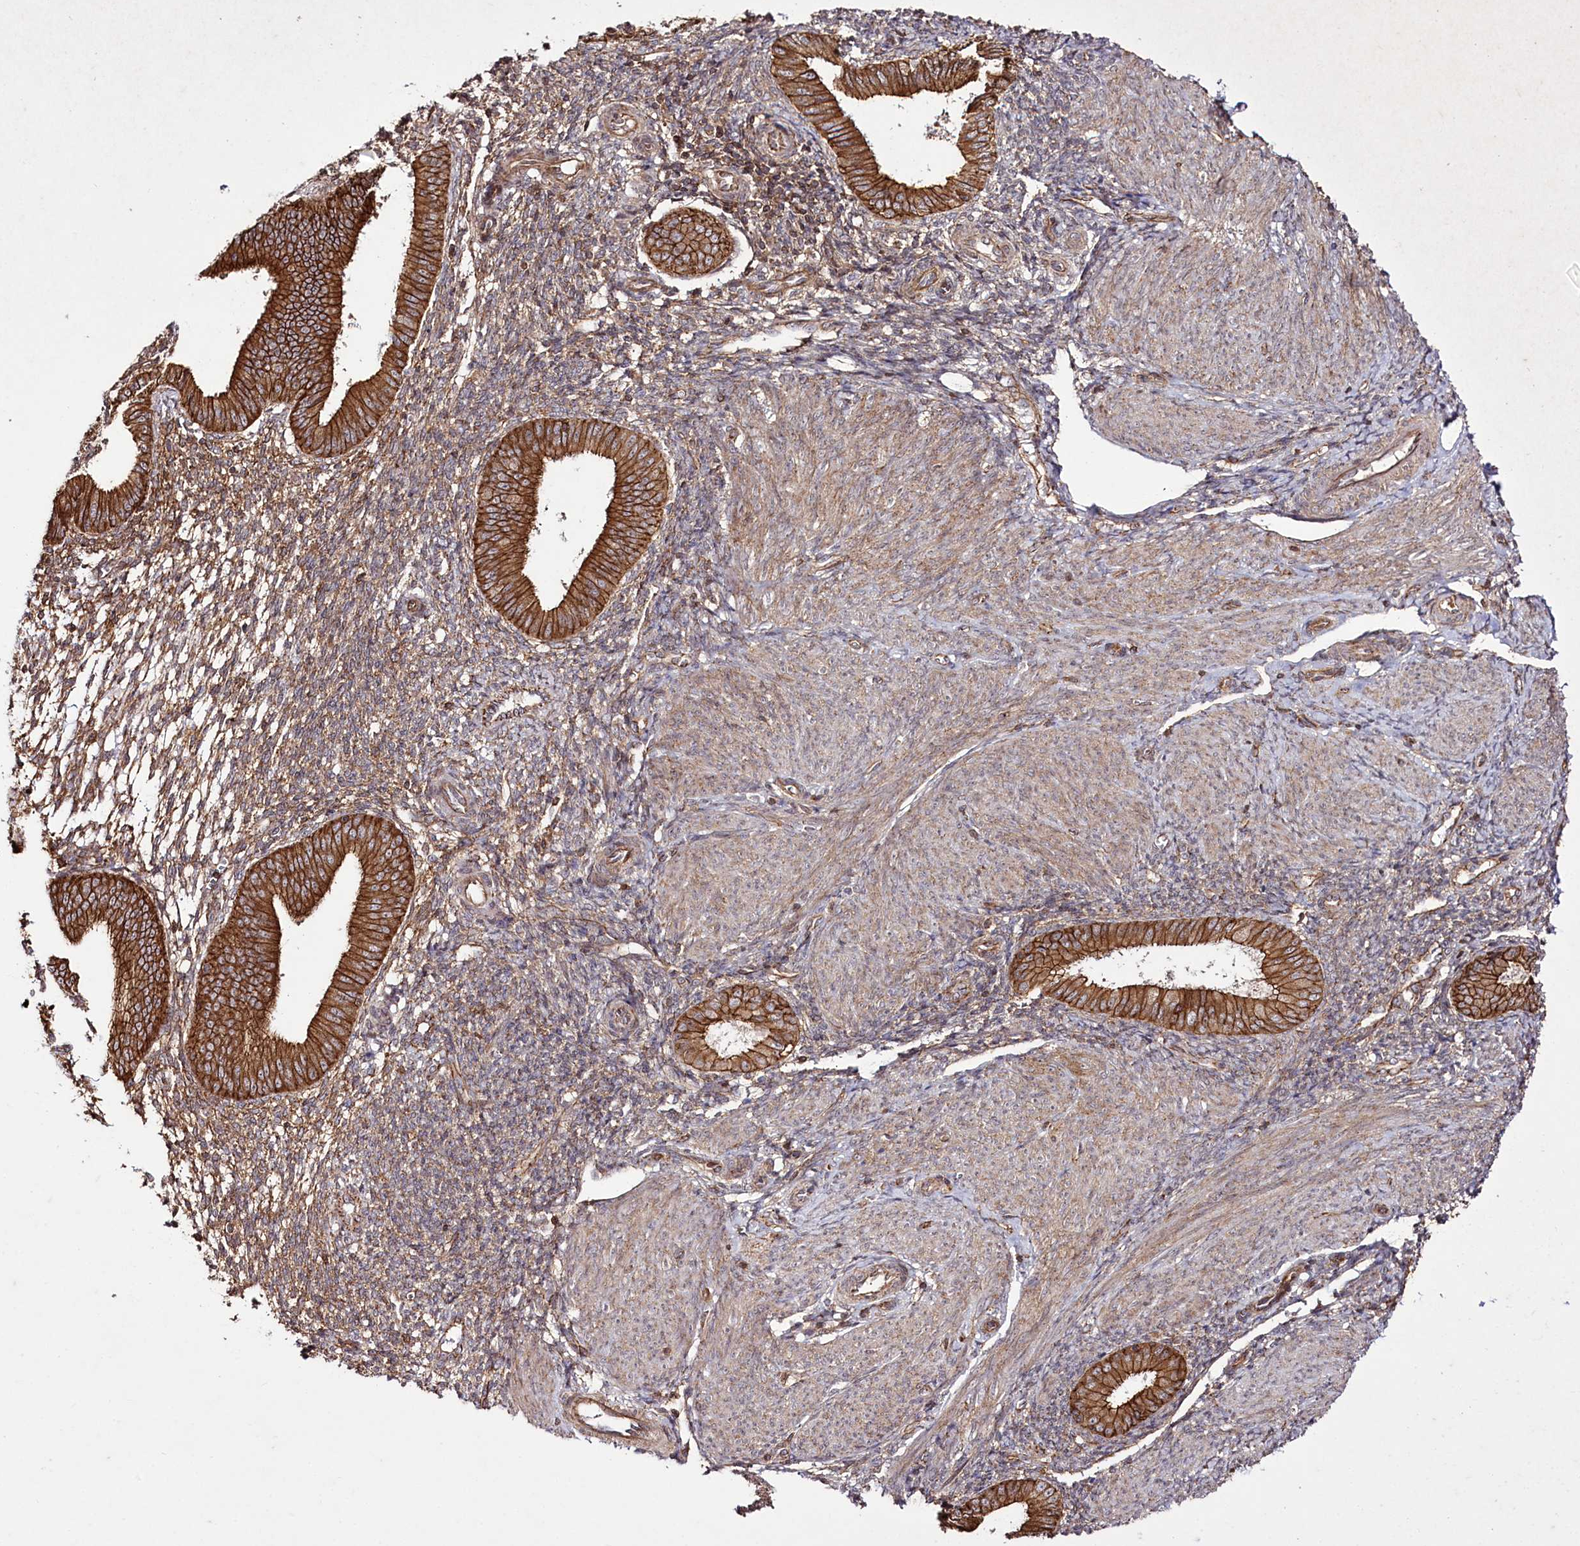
{"staining": {"intensity": "moderate", "quantity": ">75%", "location": "cytoplasmic/membranous"}, "tissue": "endometrium", "cell_type": "Cells in endometrial stroma", "image_type": "normal", "snomed": [{"axis": "morphology", "description": "Normal tissue, NOS"}, {"axis": "topography", "description": "Uterus"}, {"axis": "topography", "description": "Endometrium"}], "caption": "IHC micrograph of unremarkable endometrium: human endometrium stained using immunohistochemistry shows medium levels of moderate protein expression localized specifically in the cytoplasmic/membranous of cells in endometrial stroma, appearing as a cytoplasmic/membranous brown color.", "gene": "DHX29", "patient": {"sex": "female", "age": 48}}